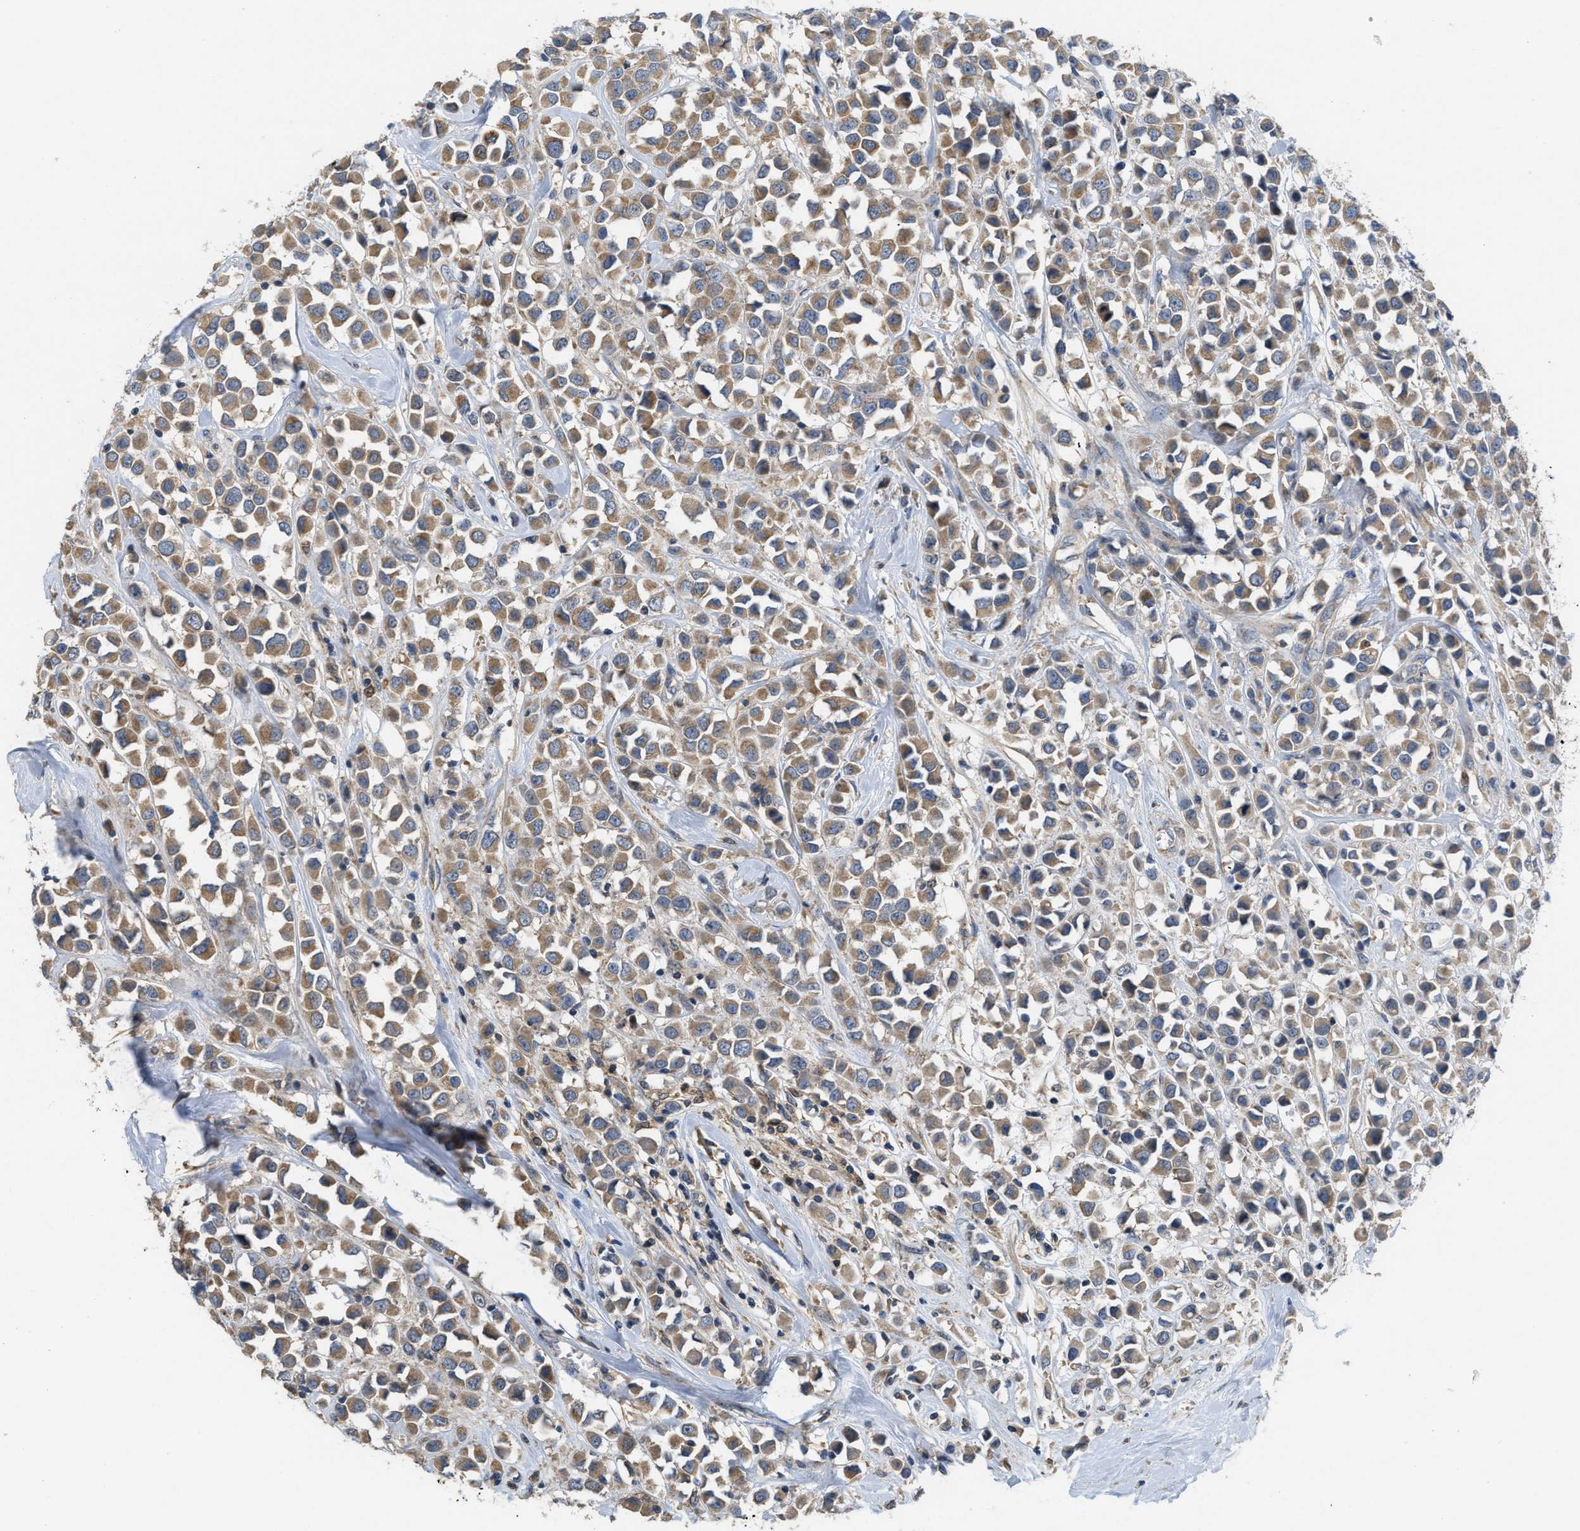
{"staining": {"intensity": "moderate", "quantity": ">75%", "location": "cytoplasmic/membranous"}, "tissue": "breast cancer", "cell_type": "Tumor cells", "image_type": "cancer", "snomed": [{"axis": "morphology", "description": "Duct carcinoma"}, {"axis": "topography", "description": "Breast"}], "caption": "Immunohistochemical staining of human breast cancer (intraductal carcinoma) shows moderate cytoplasmic/membranous protein positivity in about >75% of tumor cells. (IHC, brightfield microscopy, high magnification).", "gene": "RNF216", "patient": {"sex": "female", "age": 61}}